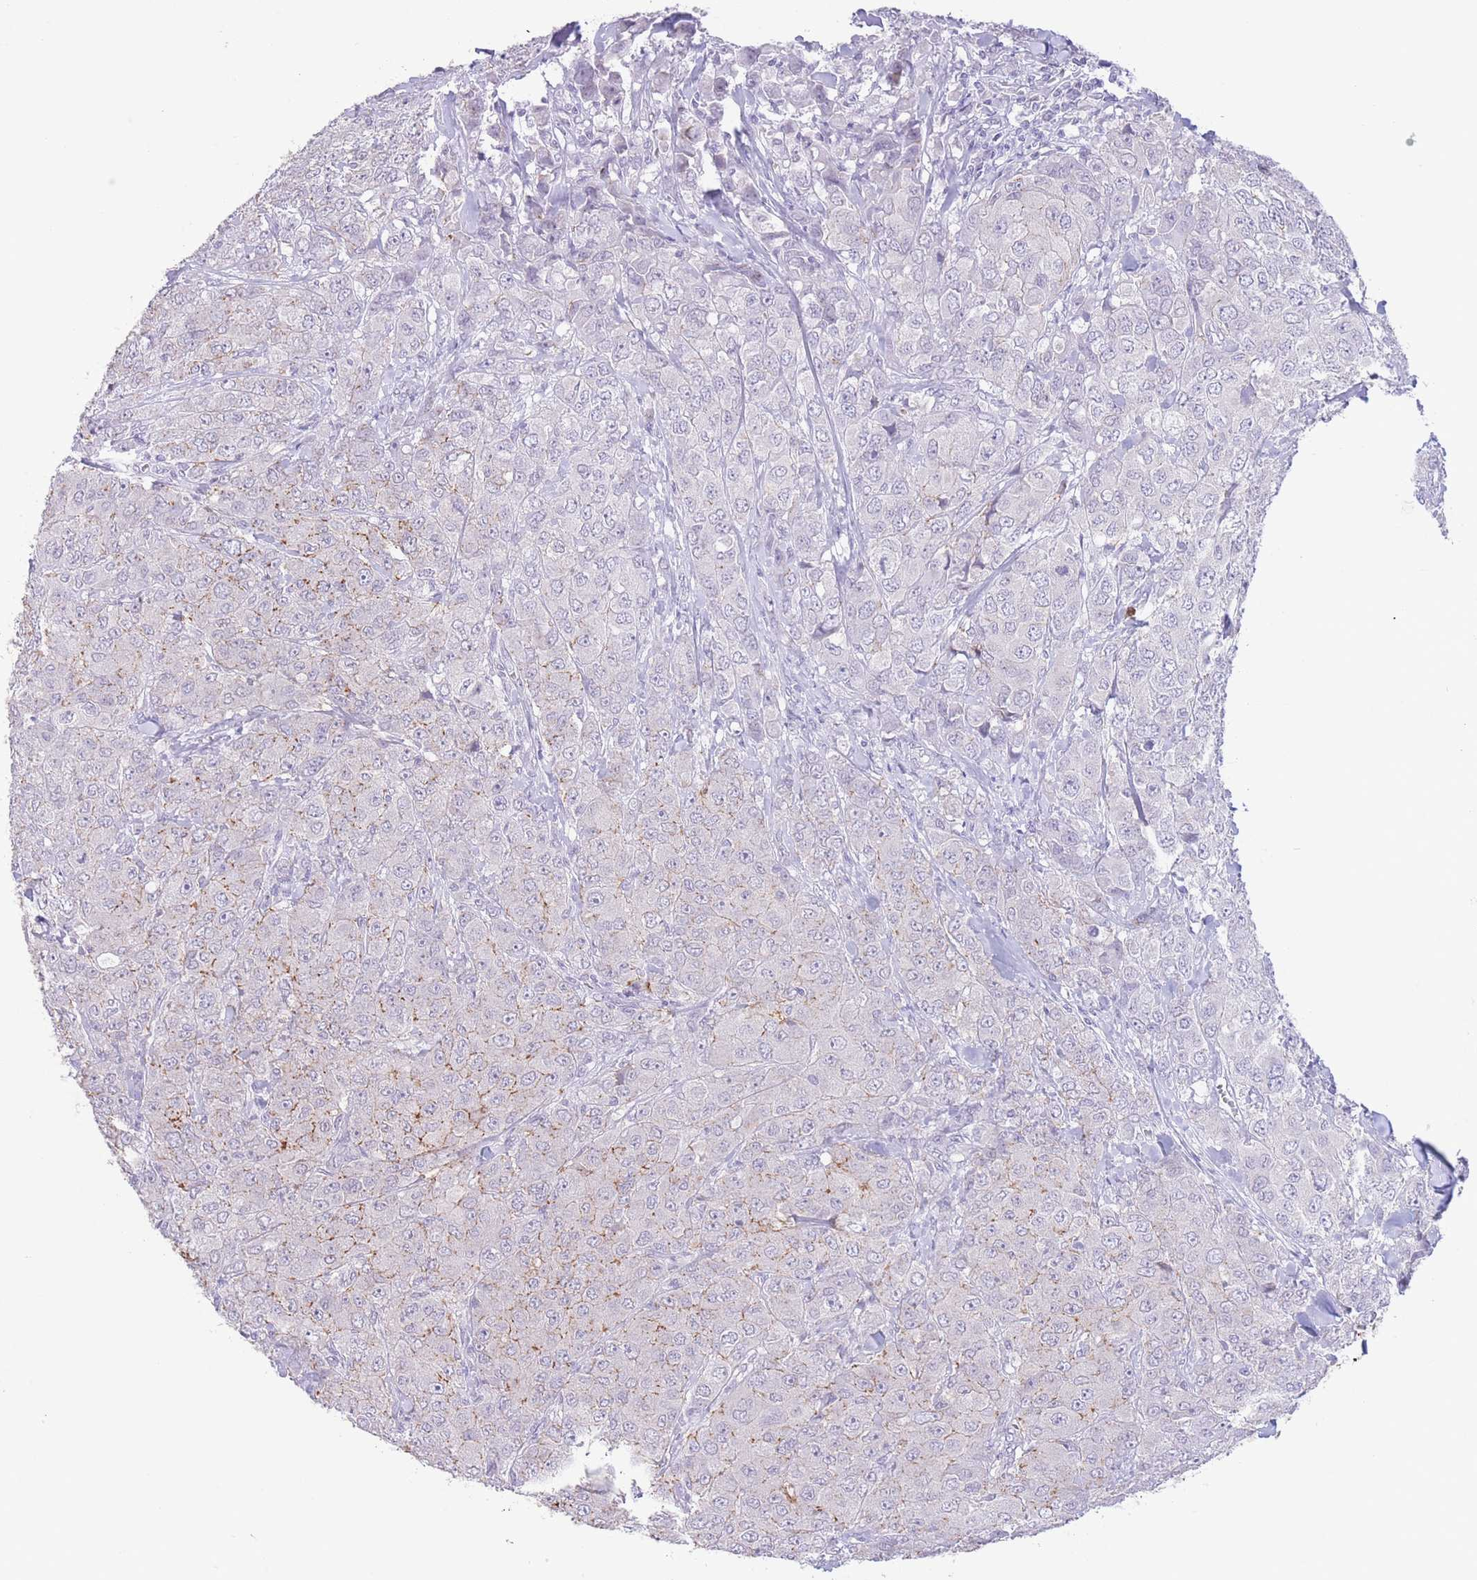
{"staining": {"intensity": "weak", "quantity": "<25%", "location": "cytoplasmic/membranous"}, "tissue": "breast cancer", "cell_type": "Tumor cells", "image_type": "cancer", "snomed": [{"axis": "morphology", "description": "Duct carcinoma"}, {"axis": "topography", "description": "Breast"}], "caption": "There is no significant staining in tumor cells of invasive ductal carcinoma (breast).", "gene": "LCLAT1", "patient": {"sex": "female", "age": 43}}